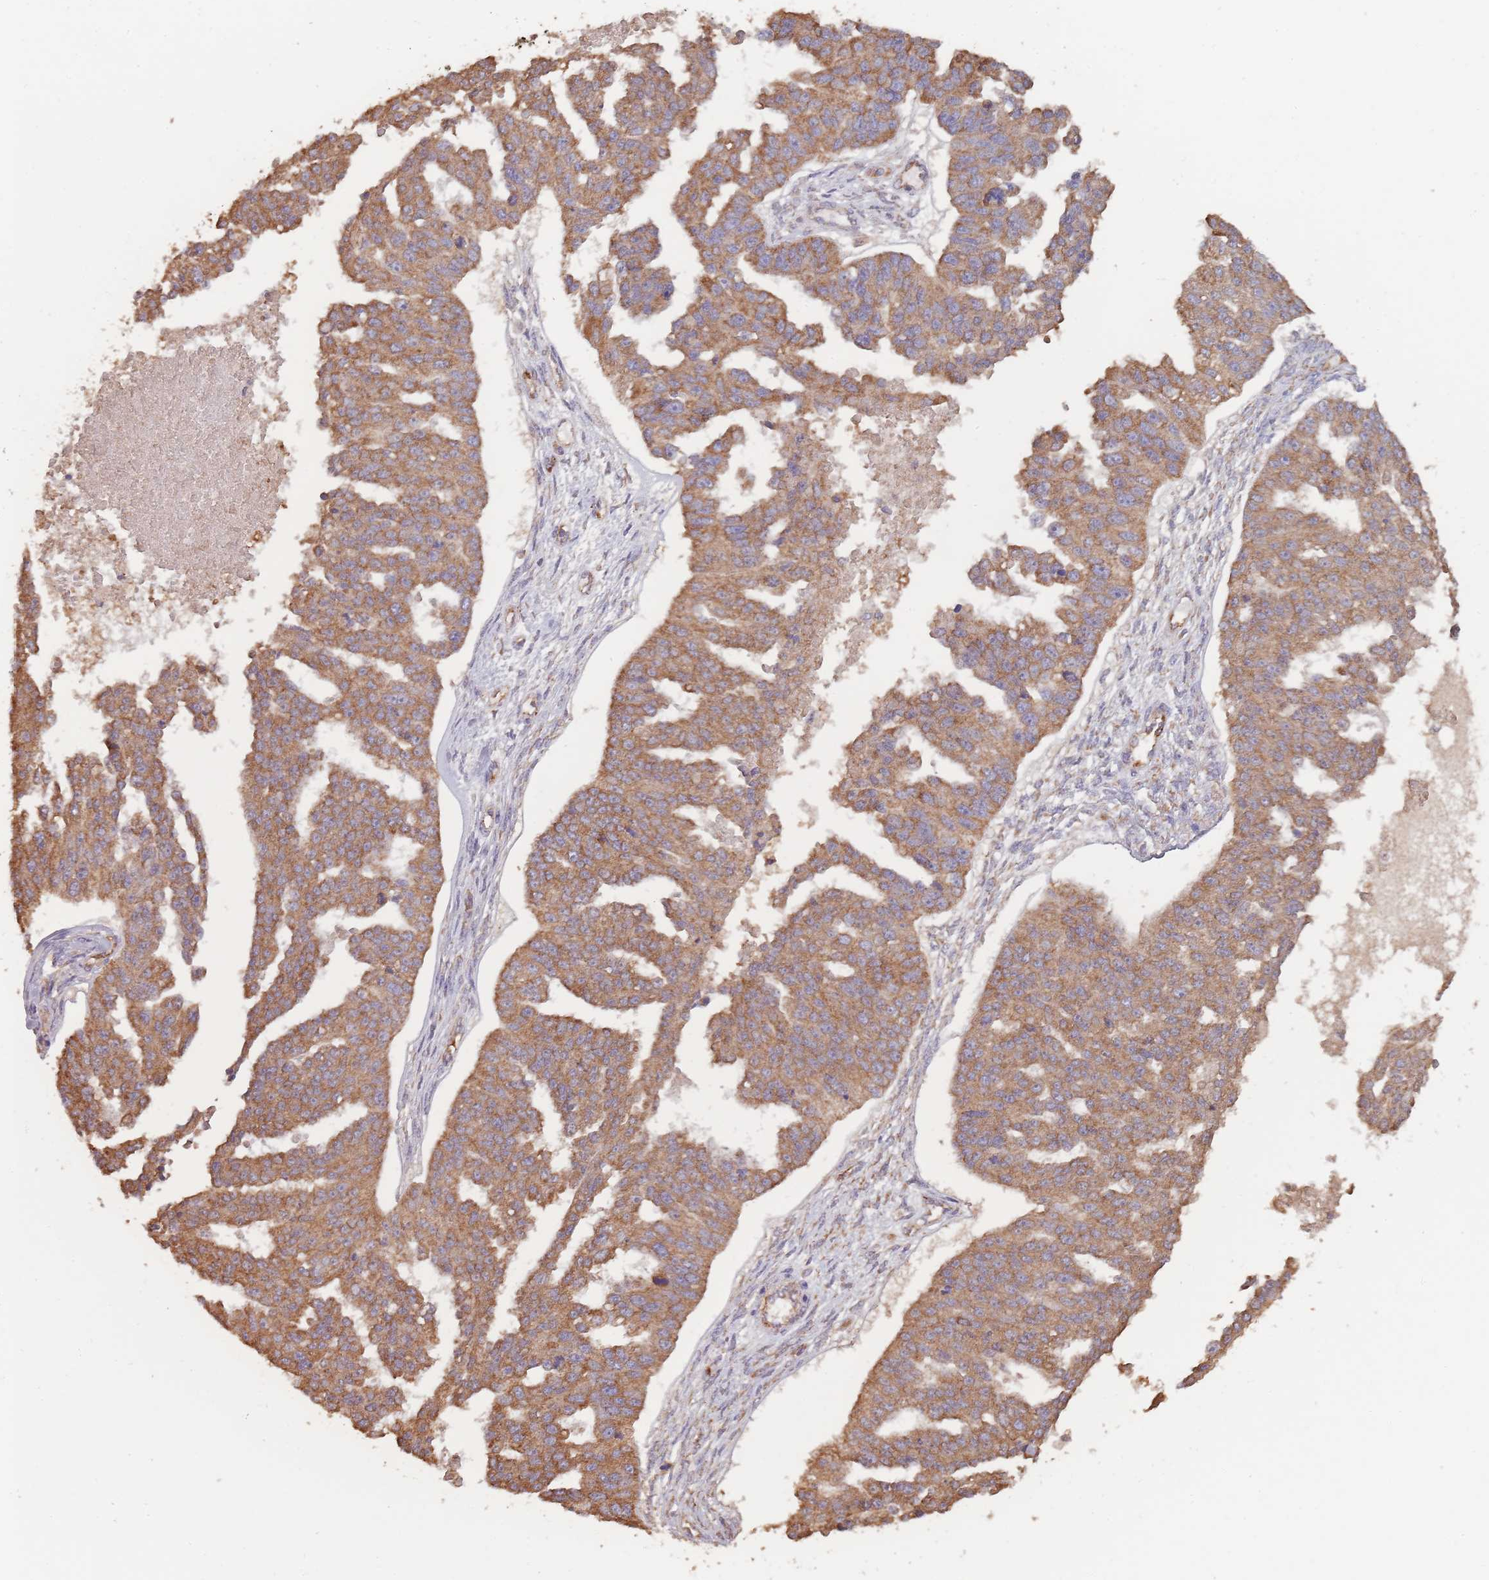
{"staining": {"intensity": "moderate", "quantity": ">75%", "location": "cytoplasmic/membranous"}, "tissue": "ovarian cancer", "cell_type": "Tumor cells", "image_type": "cancer", "snomed": [{"axis": "morphology", "description": "Cystadenocarcinoma, serous, NOS"}, {"axis": "topography", "description": "Ovary"}], "caption": "Ovarian cancer (serous cystadenocarcinoma) was stained to show a protein in brown. There is medium levels of moderate cytoplasmic/membranous positivity in about >75% of tumor cells. (DAB IHC, brown staining for protein, blue staining for nuclei).", "gene": "SANBR", "patient": {"sex": "female", "age": 58}}